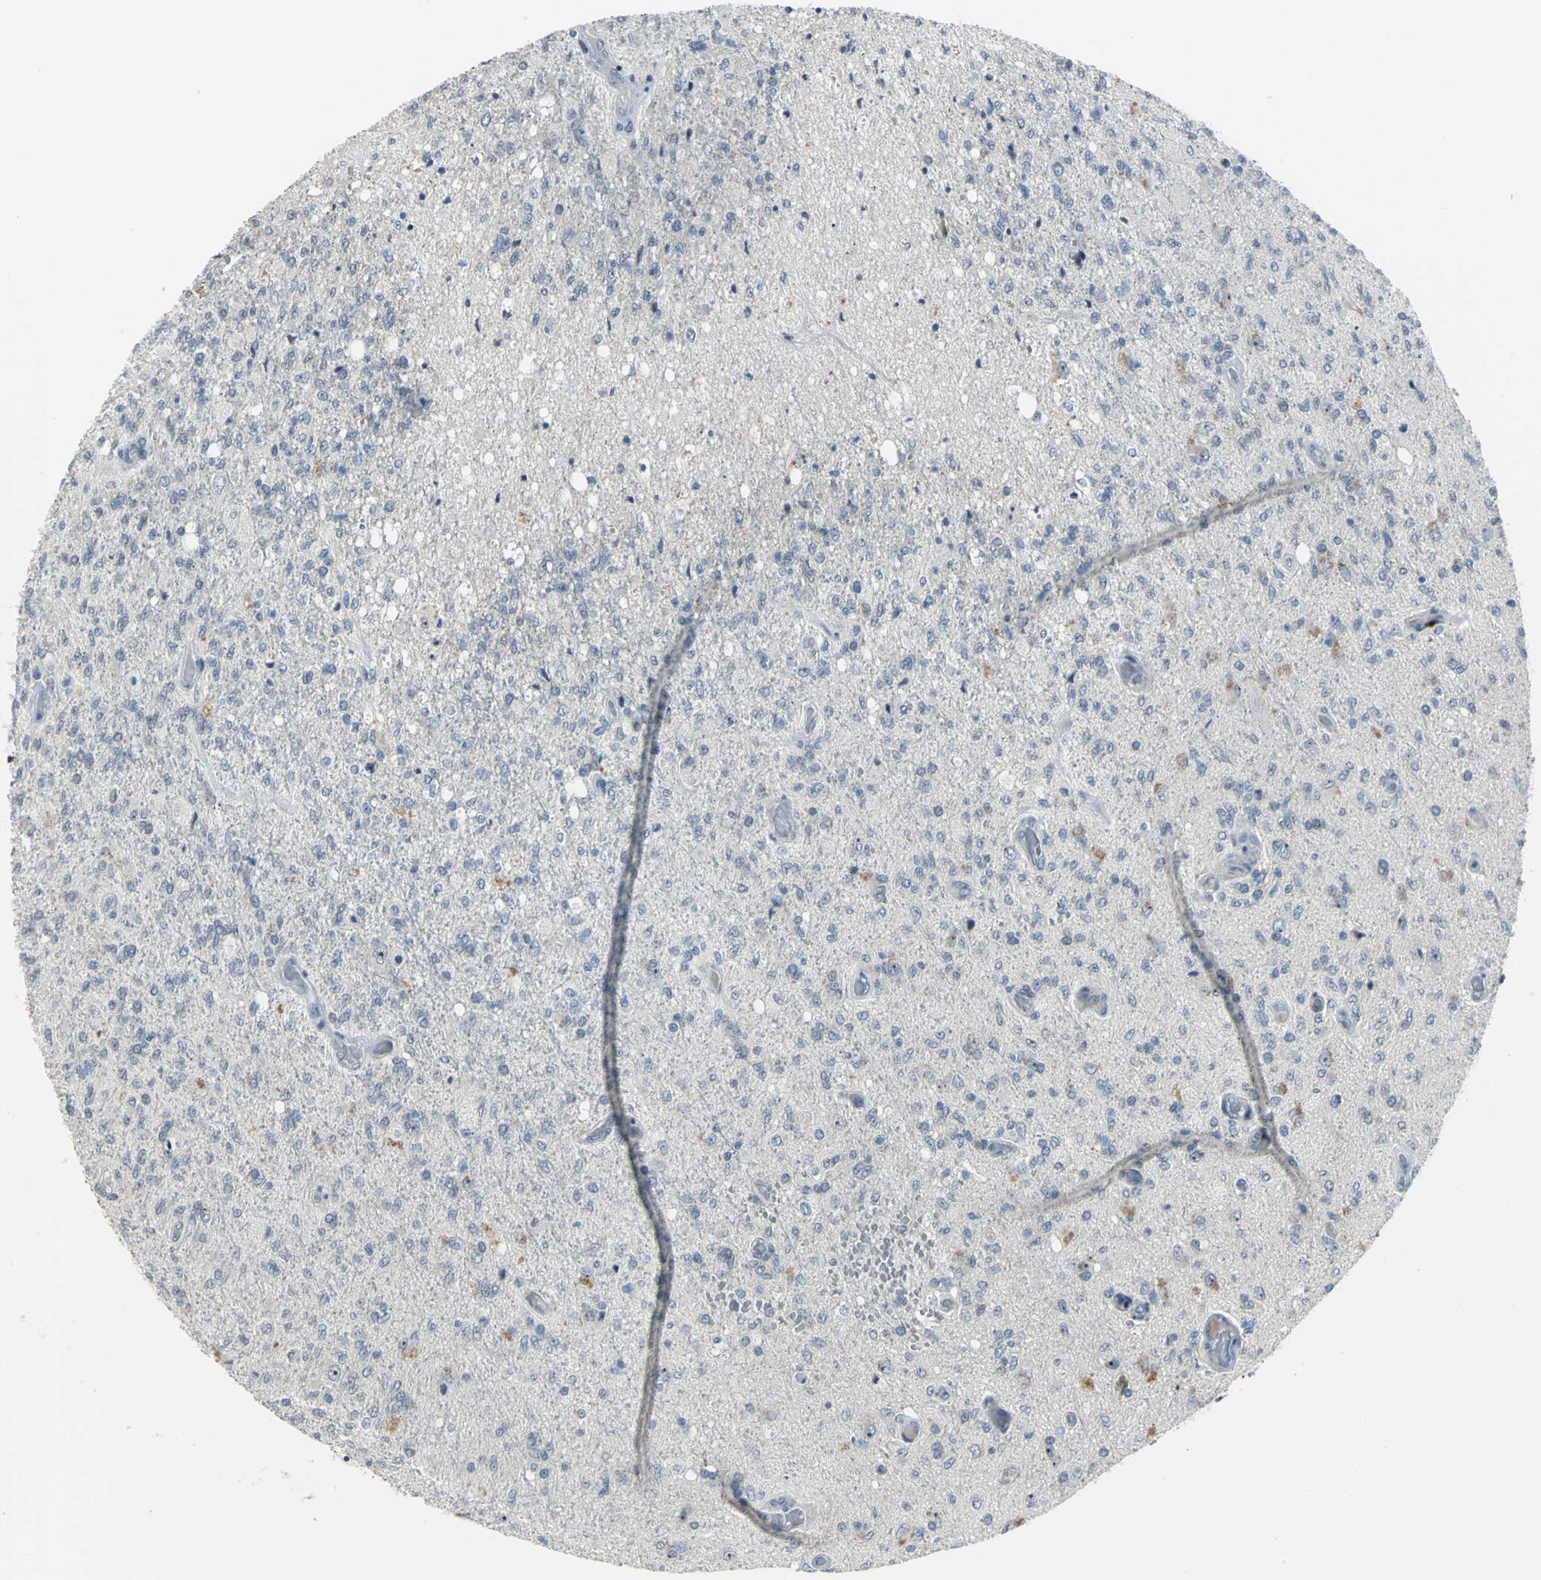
{"staining": {"intensity": "weak", "quantity": "25%-75%", "location": "nuclear"}, "tissue": "glioma", "cell_type": "Tumor cells", "image_type": "cancer", "snomed": [{"axis": "morphology", "description": "Normal tissue, NOS"}, {"axis": "morphology", "description": "Glioma, malignant, High grade"}, {"axis": "topography", "description": "Cerebral cortex"}], "caption": "Malignant glioma (high-grade) stained for a protein displays weak nuclear positivity in tumor cells. (DAB IHC with brightfield microscopy, high magnification).", "gene": "MYBBP1A", "patient": {"sex": "male", "age": 77}}